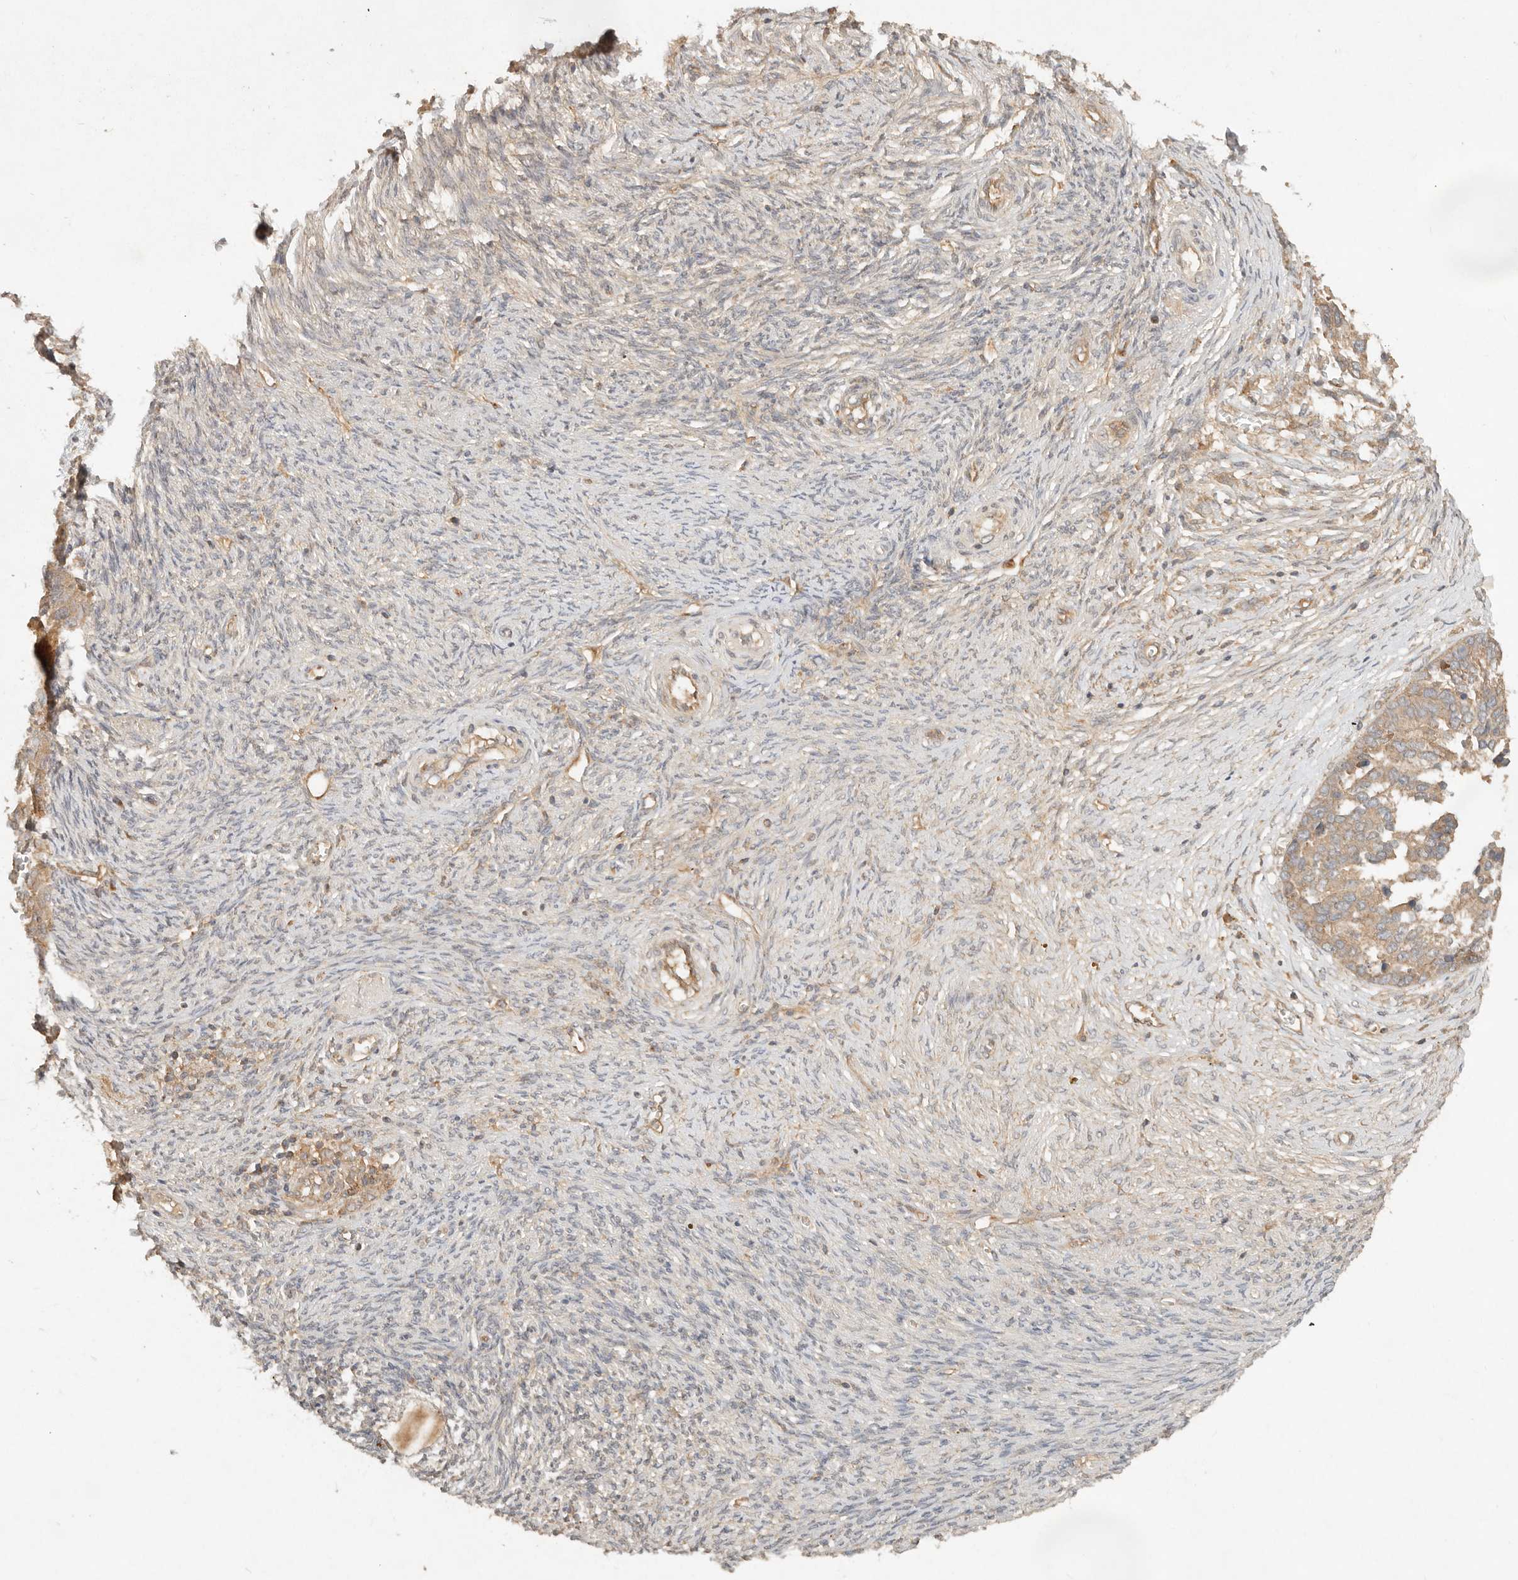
{"staining": {"intensity": "moderate", "quantity": ">75%", "location": "cytoplasmic/membranous"}, "tissue": "ovarian cancer", "cell_type": "Tumor cells", "image_type": "cancer", "snomed": [{"axis": "morphology", "description": "Cystadenocarcinoma, serous, NOS"}, {"axis": "topography", "description": "Ovary"}], "caption": "The image exhibits immunohistochemical staining of ovarian cancer. There is moderate cytoplasmic/membranous positivity is appreciated in about >75% of tumor cells. (Stains: DAB (3,3'-diaminobenzidine) in brown, nuclei in blue, Microscopy: brightfield microscopy at high magnification).", "gene": "HECTD3", "patient": {"sex": "female", "age": 44}}